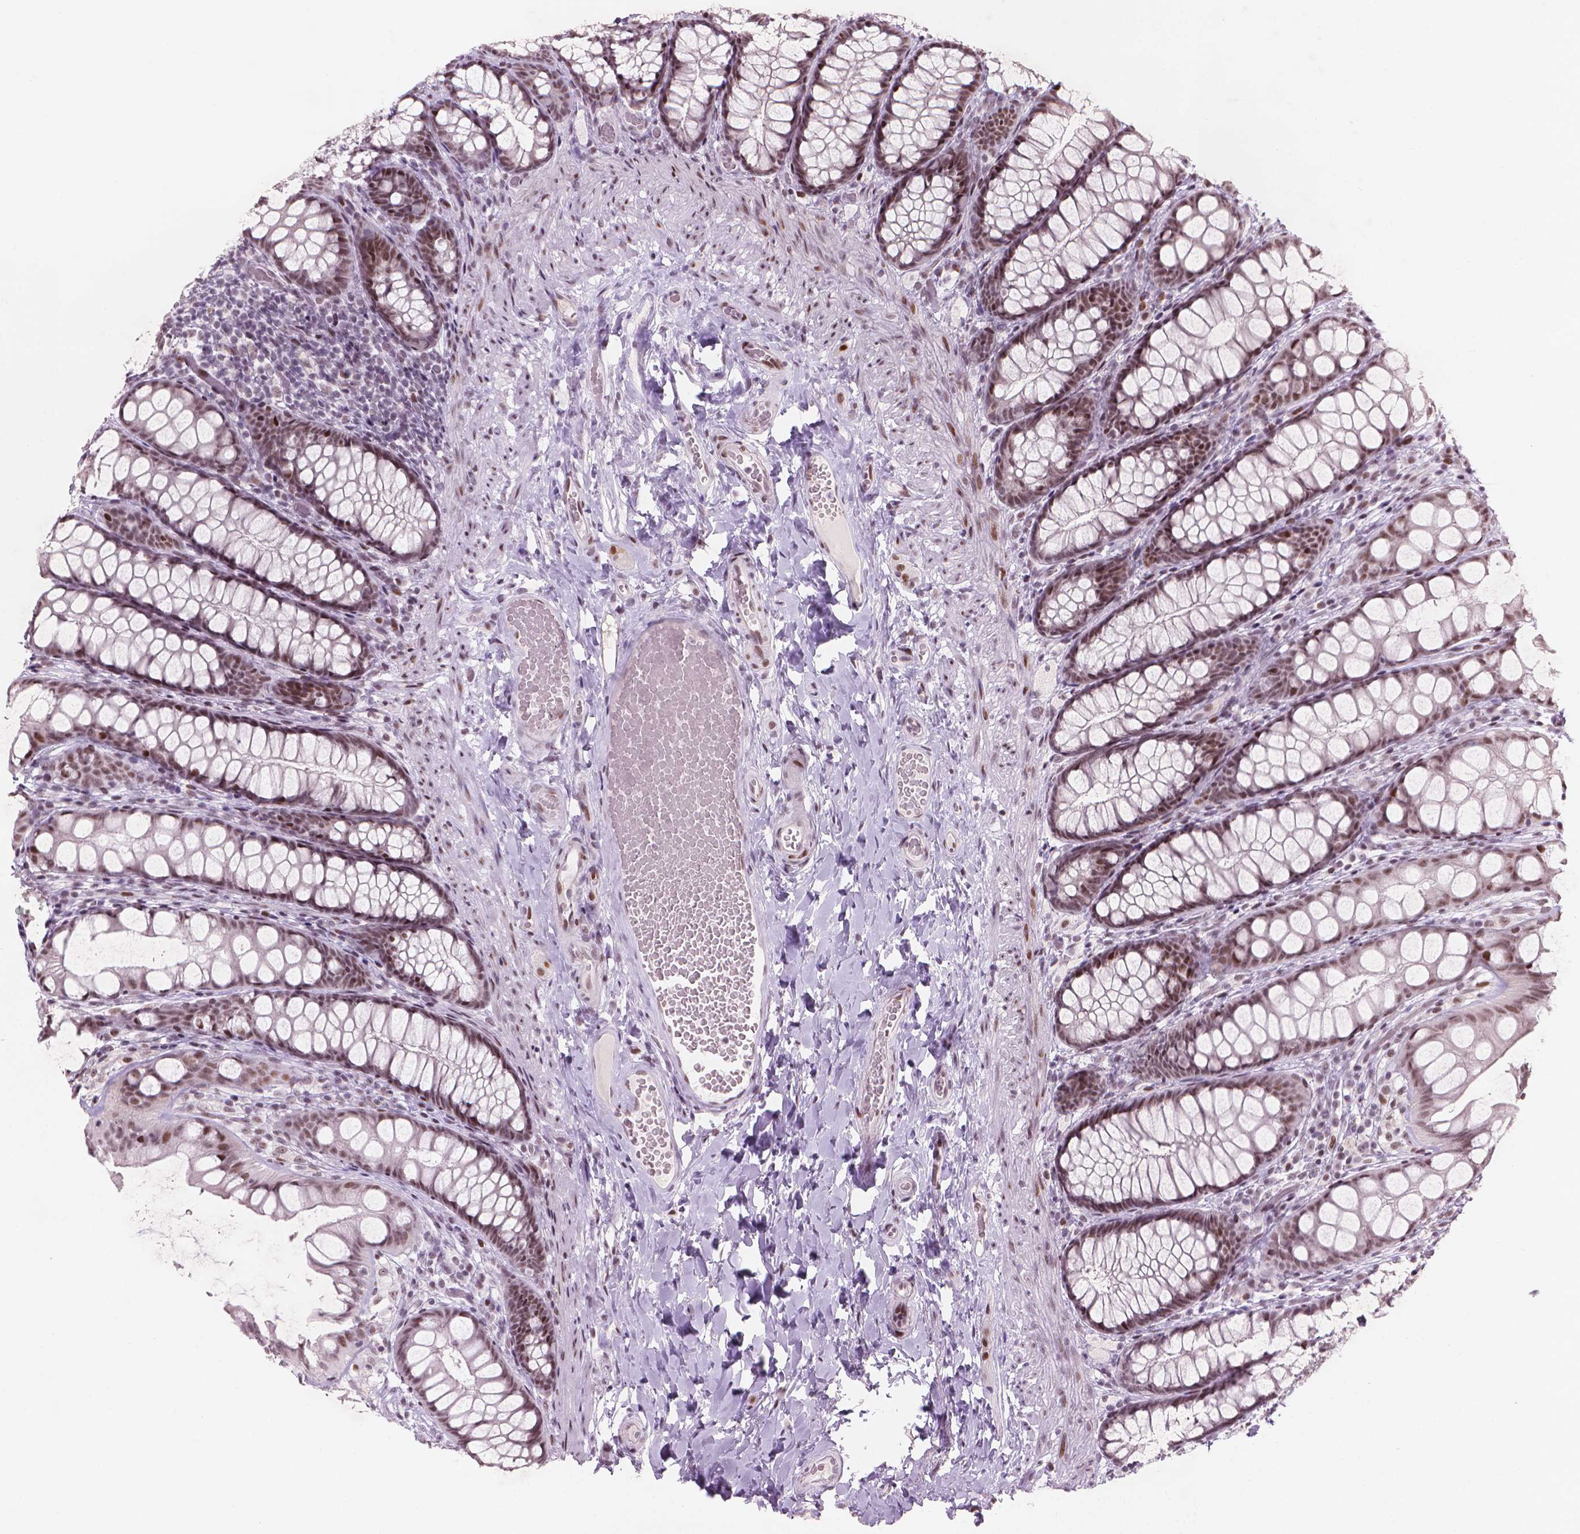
{"staining": {"intensity": "moderate", "quantity": ">75%", "location": "nuclear"}, "tissue": "colon", "cell_type": "Endothelial cells", "image_type": "normal", "snomed": [{"axis": "morphology", "description": "Normal tissue, NOS"}, {"axis": "topography", "description": "Colon"}], "caption": "A medium amount of moderate nuclear expression is present in about >75% of endothelial cells in normal colon.", "gene": "HES7", "patient": {"sex": "male", "age": 47}}